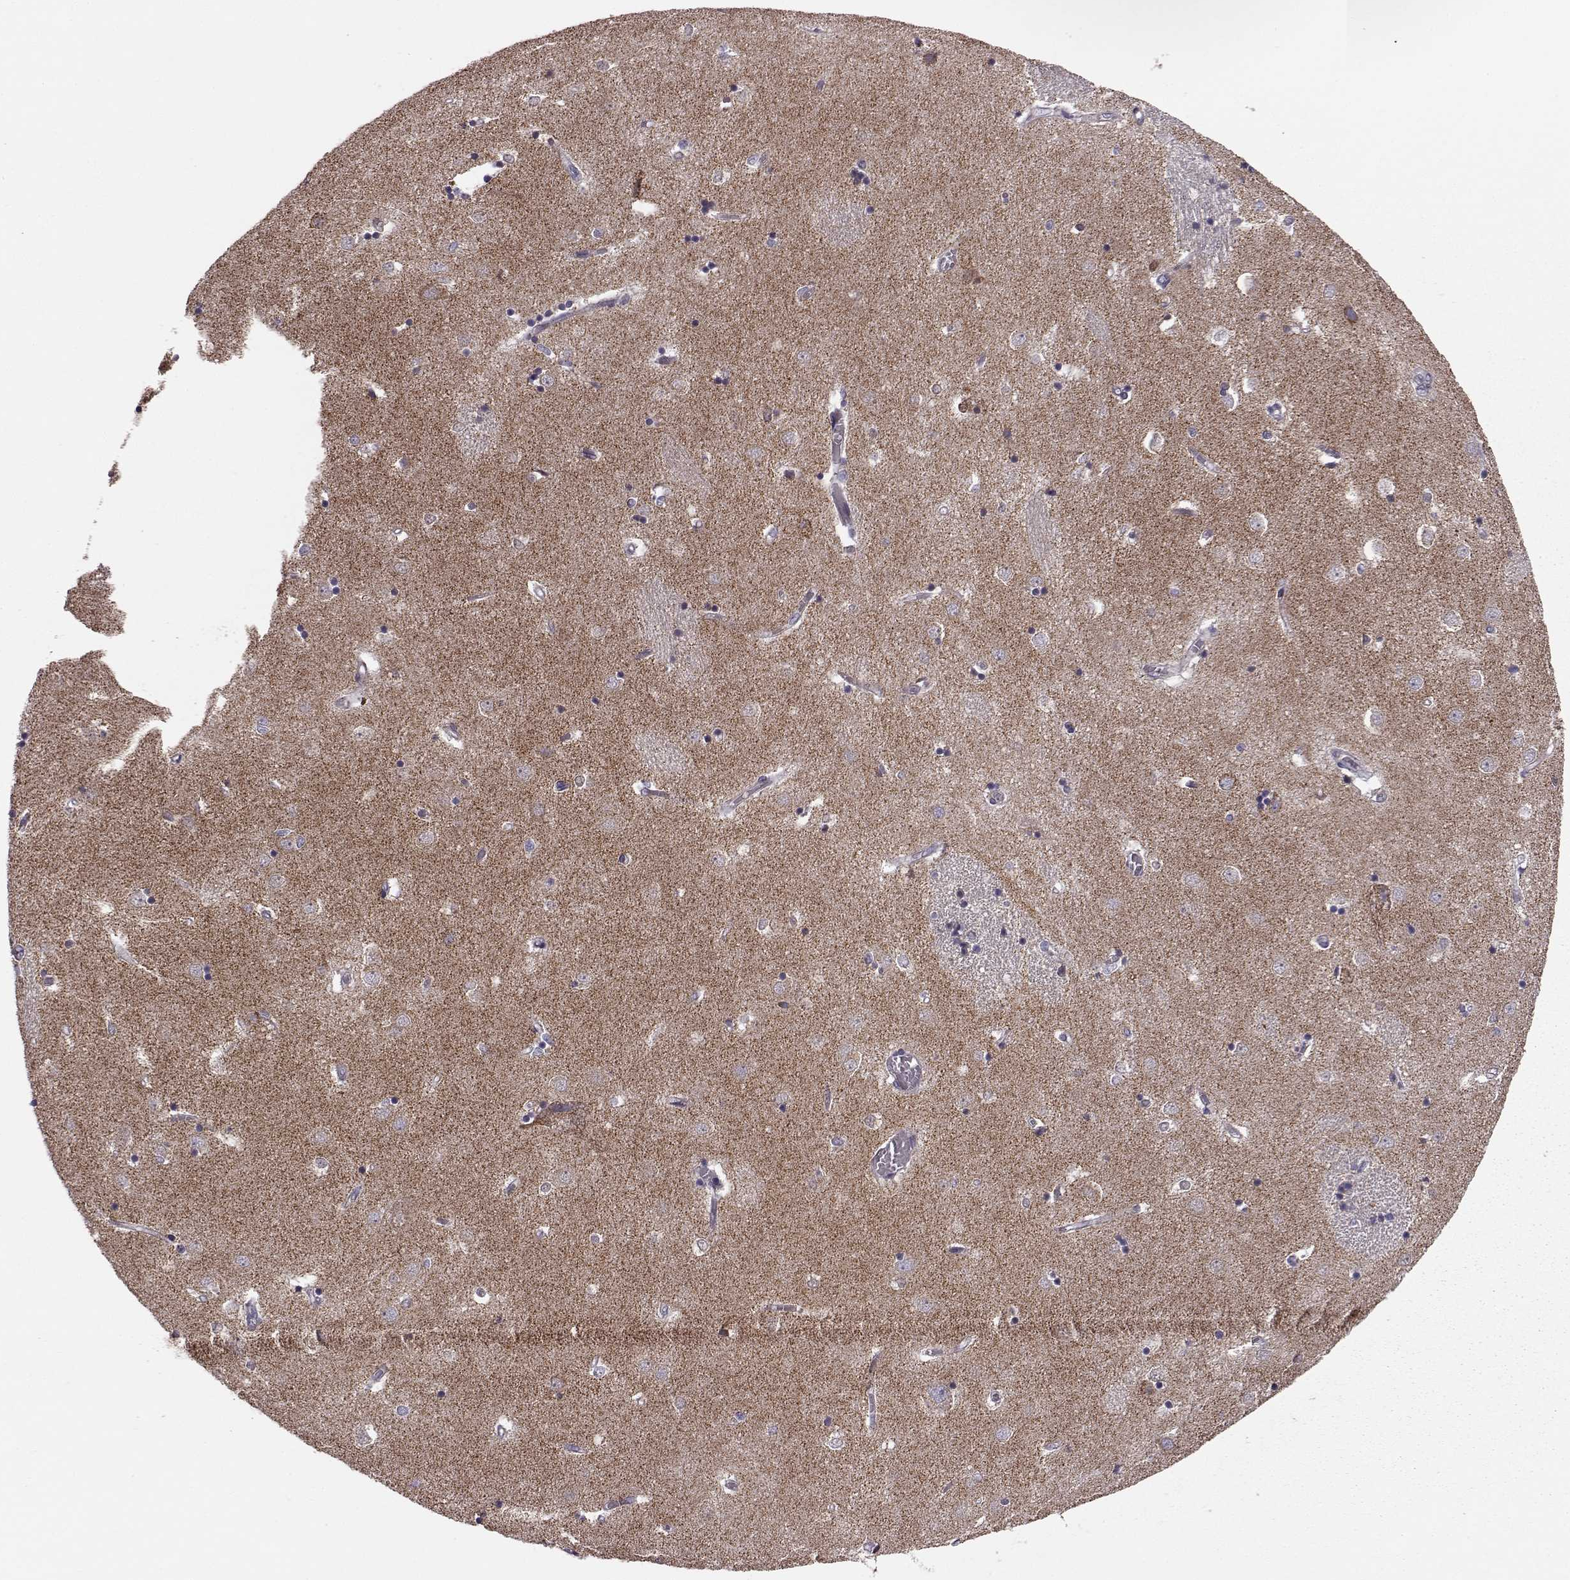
{"staining": {"intensity": "moderate", "quantity": "<25%", "location": "cytoplasmic/membranous"}, "tissue": "caudate", "cell_type": "Glial cells", "image_type": "normal", "snomed": [{"axis": "morphology", "description": "Normal tissue, NOS"}, {"axis": "topography", "description": "Lateral ventricle wall"}], "caption": "Caudate stained for a protein (brown) reveals moderate cytoplasmic/membranous positive positivity in approximately <25% of glial cells.", "gene": "ATP5MF", "patient": {"sex": "male", "age": 54}}